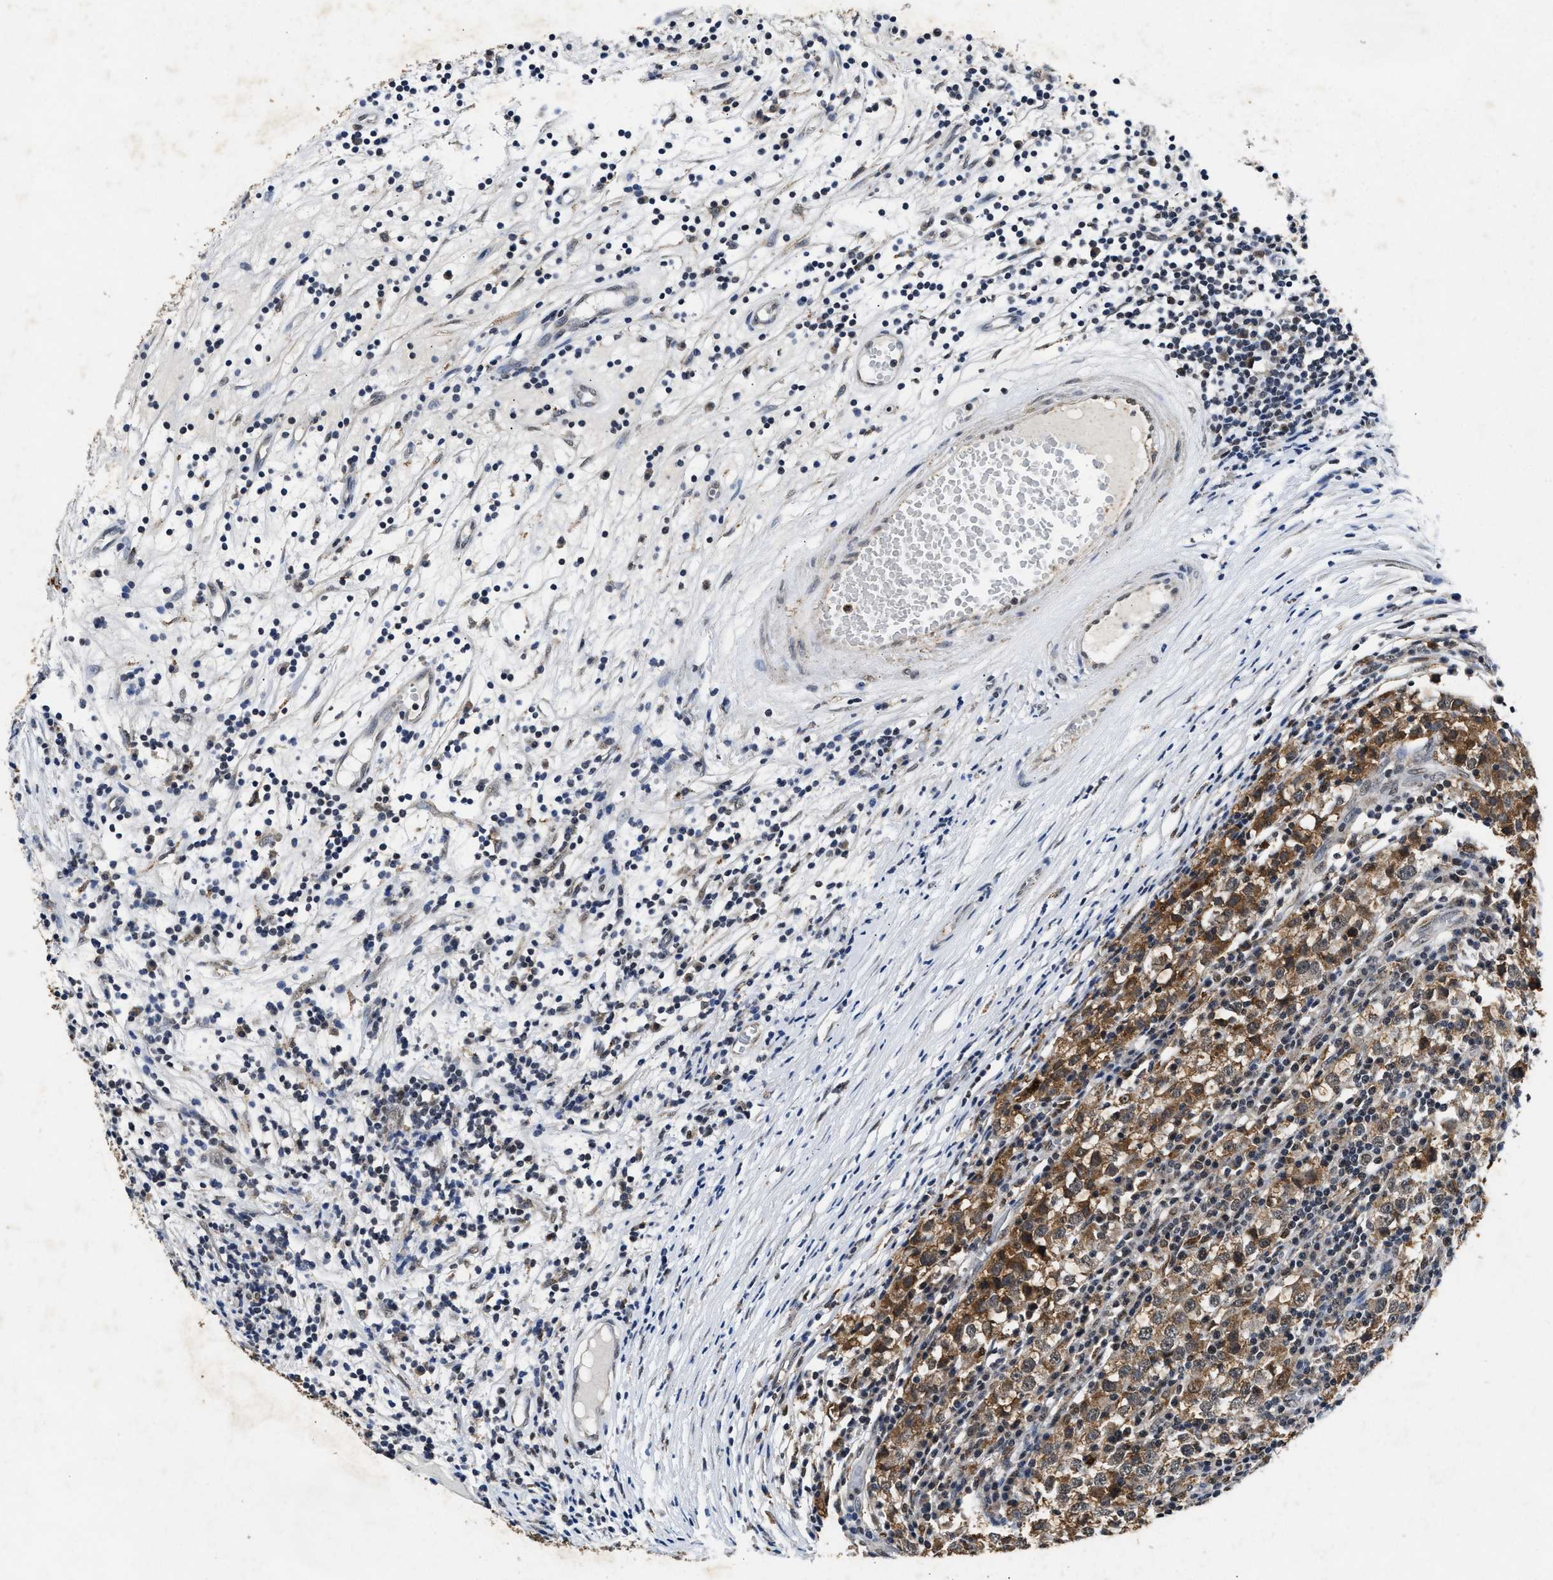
{"staining": {"intensity": "moderate", "quantity": "25%-75%", "location": "cytoplasmic/membranous,nuclear"}, "tissue": "testis cancer", "cell_type": "Tumor cells", "image_type": "cancer", "snomed": [{"axis": "morphology", "description": "Seminoma, NOS"}, {"axis": "topography", "description": "Testis"}], "caption": "Testis cancer (seminoma) stained for a protein exhibits moderate cytoplasmic/membranous and nuclear positivity in tumor cells.", "gene": "ACOX1", "patient": {"sex": "male", "age": 65}}